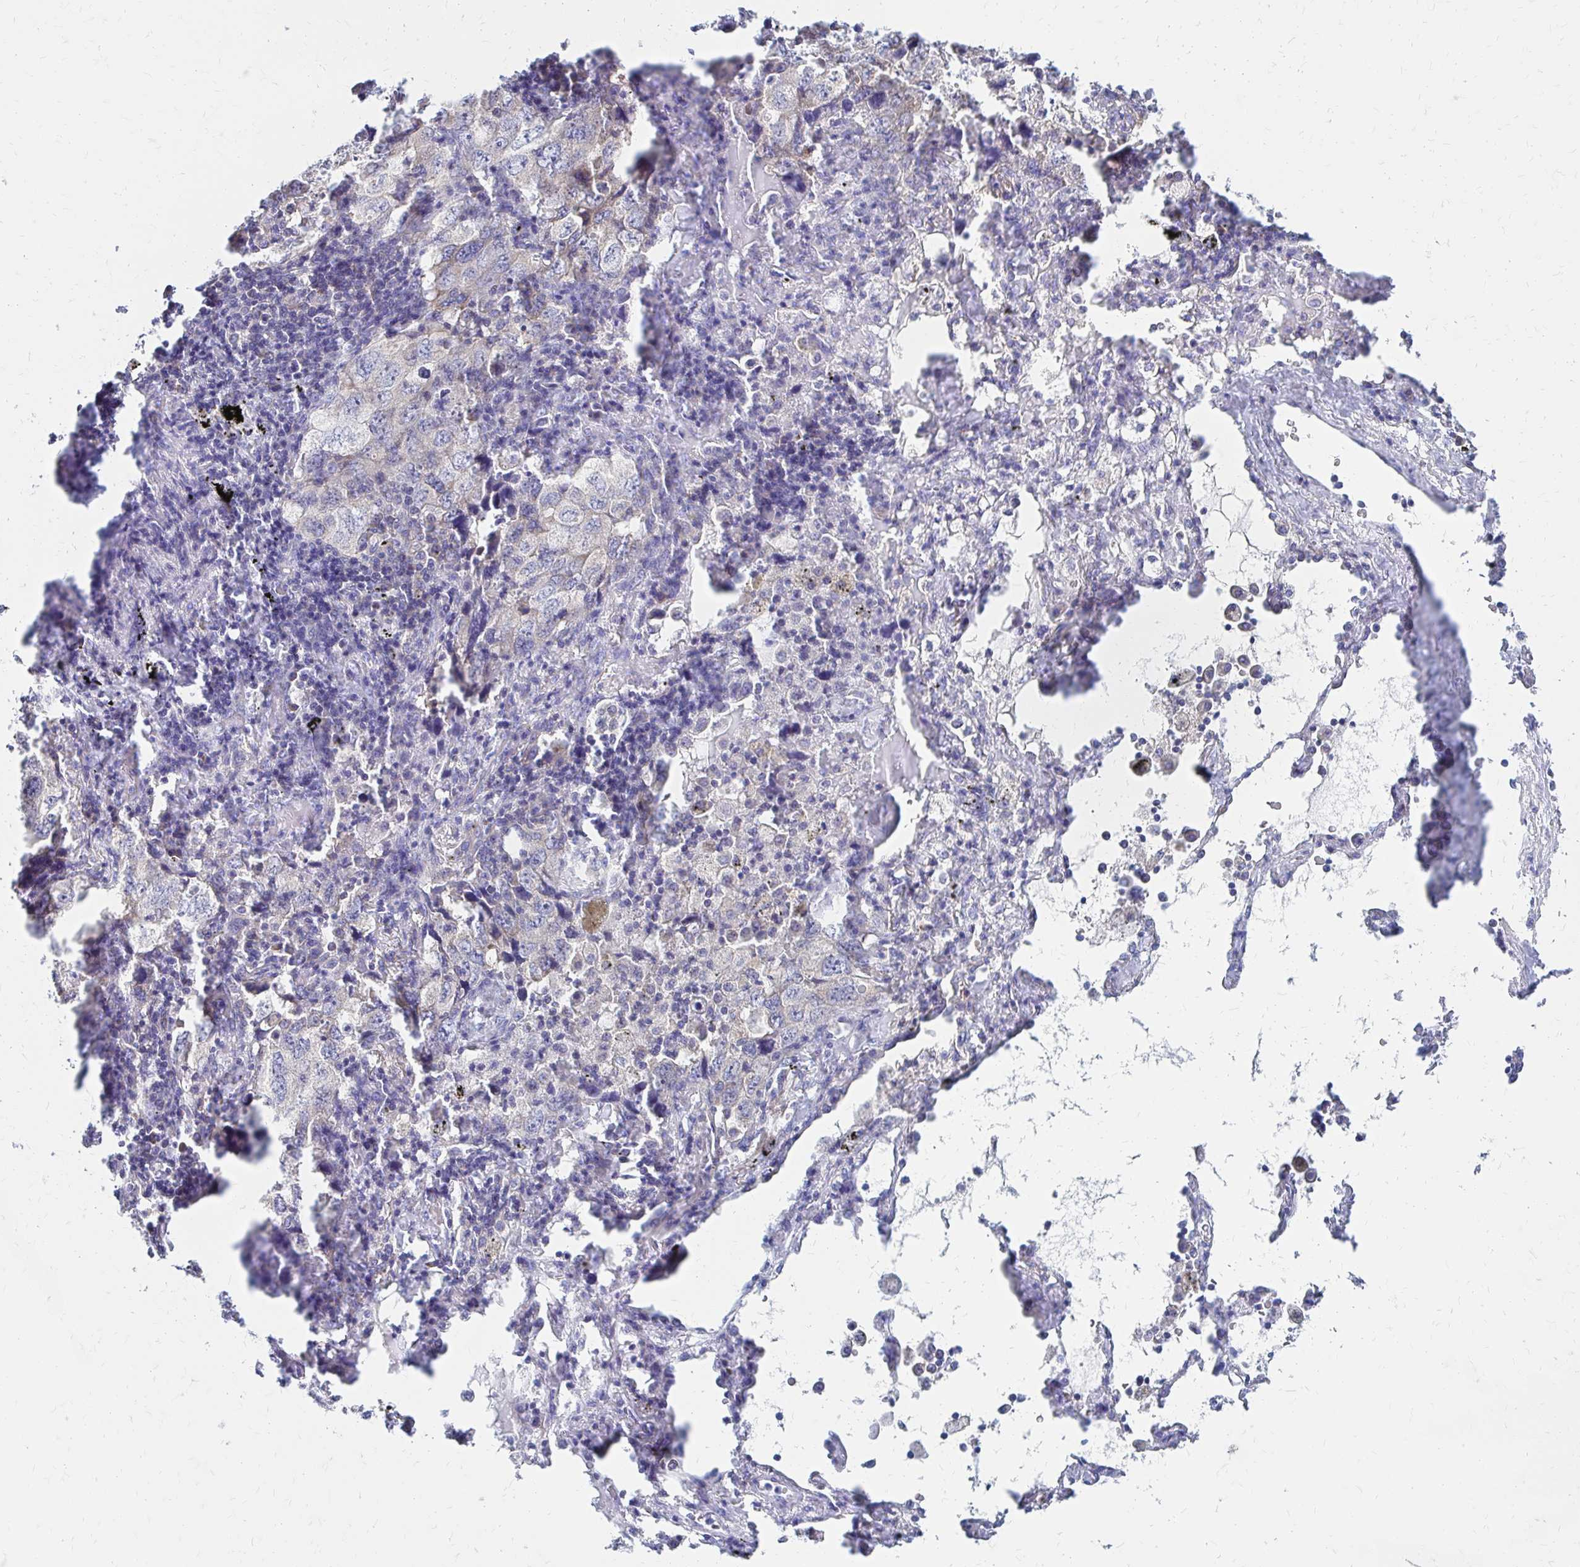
{"staining": {"intensity": "negative", "quantity": "none", "location": "none"}, "tissue": "lung cancer", "cell_type": "Tumor cells", "image_type": "cancer", "snomed": [{"axis": "morphology", "description": "Adenocarcinoma, NOS"}, {"axis": "topography", "description": "Lung"}], "caption": "Immunohistochemistry (IHC) photomicrograph of adenocarcinoma (lung) stained for a protein (brown), which demonstrates no staining in tumor cells. The staining is performed using DAB brown chromogen with nuclei counter-stained in using hematoxylin.", "gene": "RPL27A", "patient": {"sex": "female", "age": 57}}